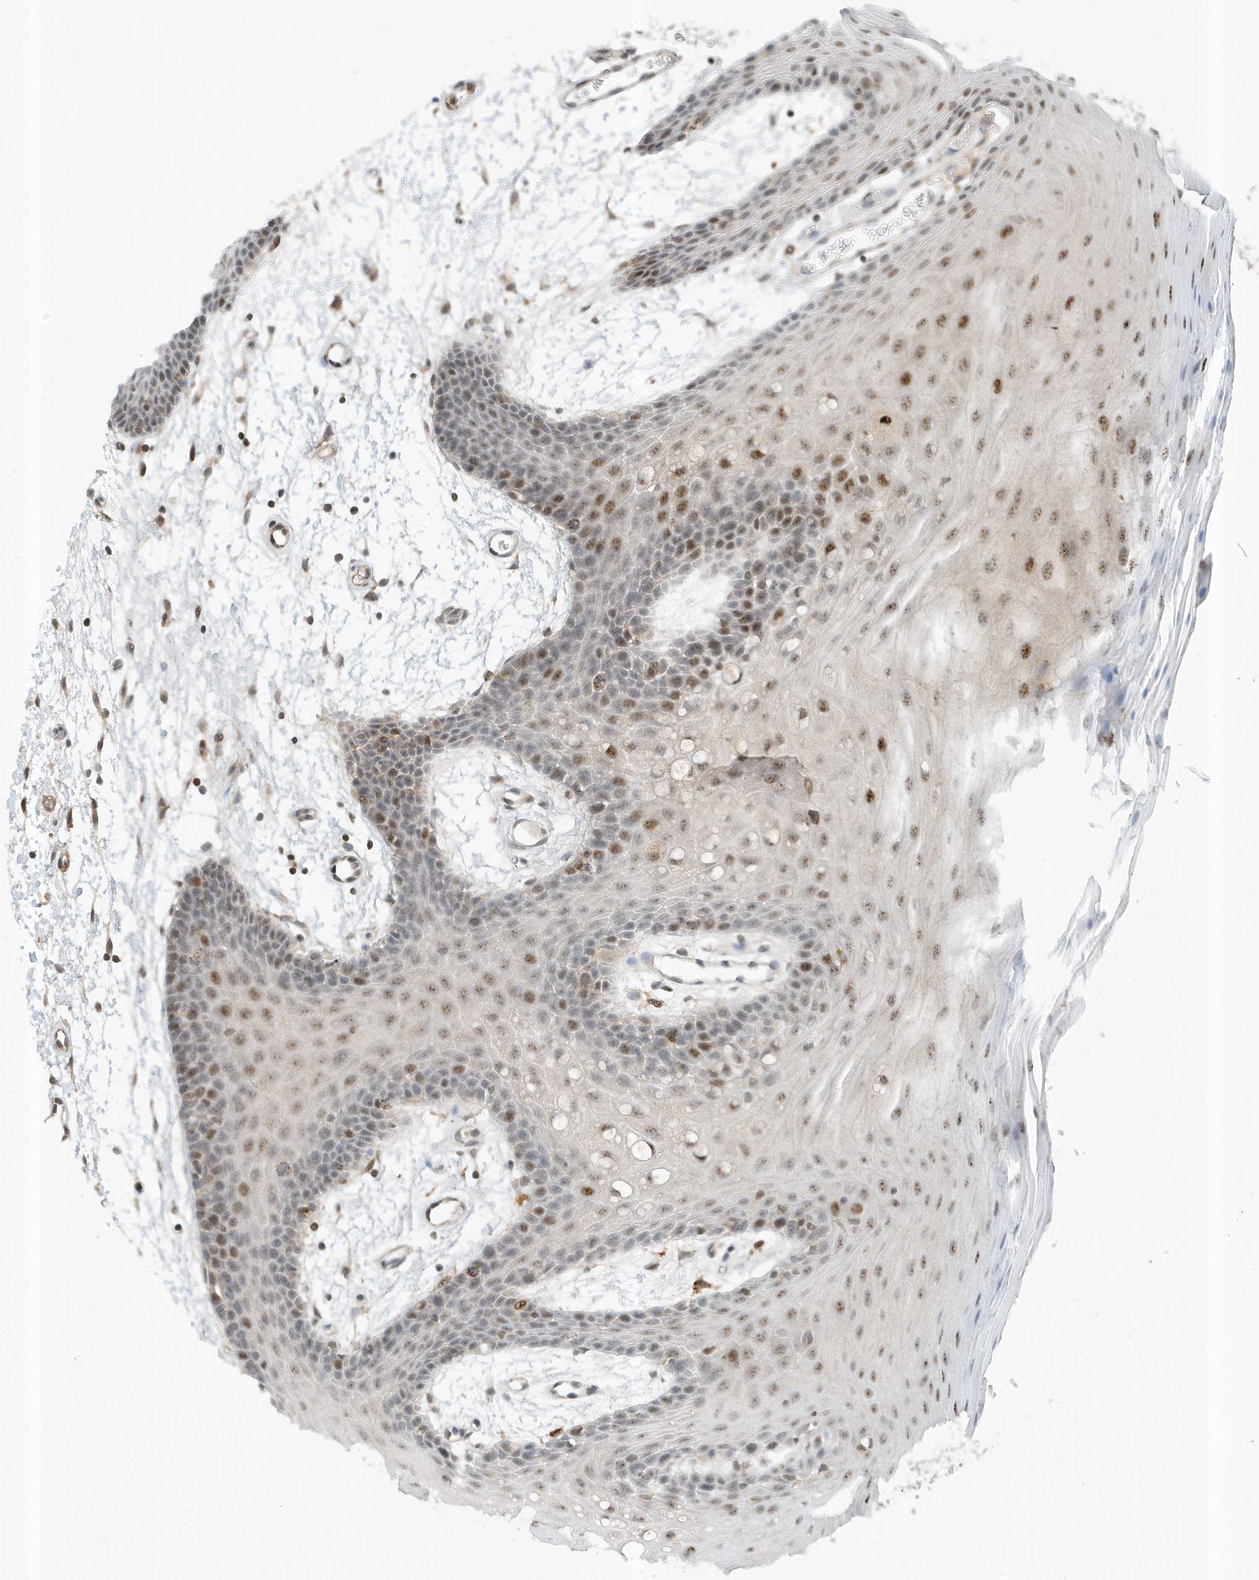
{"staining": {"intensity": "moderate", "quantity": "25%-75%", "location": "nuclear"}, "tissue": "oral mucosa", "cell_type": "Squamous epithelial cells", "image_type": "normal", "snomed": [{"axis": "morphology", "description": "Normal tissue, NOS"}, {"axis": "topography", "description": "Skeletal muscle"}, {"axis": "topography", "description": "Oral tissue"}, {"axis": "topography", "description": "Salivary gland"}, {"axis": "topography", "description": "Peripheral nerve tissue"}], "caption": "Immunohistochemistry of benign oral mucosa demonstrates medium levels of moderate nuclear staining in about 25%-75% of squamous epithelial cells. Using DAB (3,3'-diaminobenzidine) (brown) and hematoxylin (blue) stains, captured at high magnification using brightfield microscopy.", "gene": "MAST3", "patient": {"sex": "male", "age": 54}}